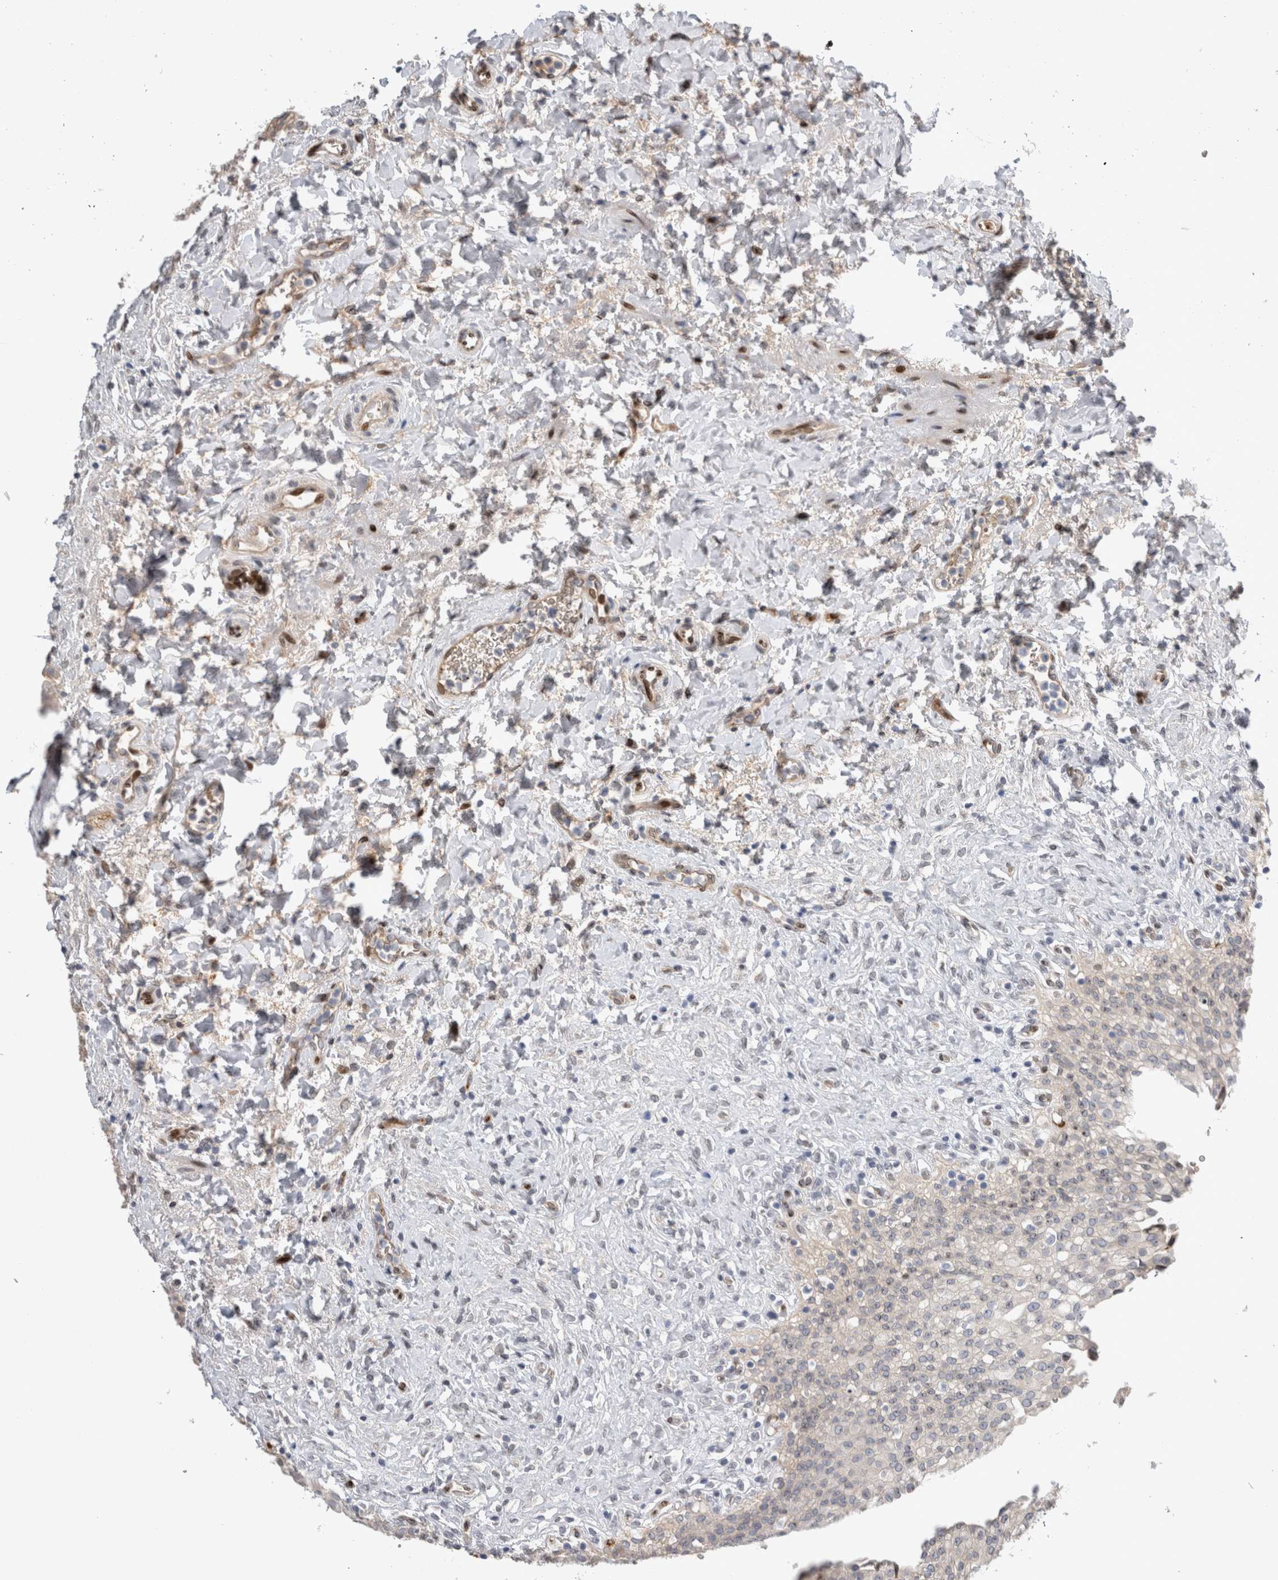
{"staining": {"intensity": "weak", "quantity": "<25%", "location": "nuclear"}, "tissue": "urinary bladder", "cell_type": "Urothelial cells", "image_type": "normal", "snomed": [{"axis": "morphology", "description": "Urothelial carcinoma, High grade"}, {"axis": "topography", "description": "Urinary bladder"}], "caption": "This is an immunohistochemistry (IHC) histopathology image of normal urinary bladder. There is no staining in urothelial cells.", "gene": "DMTN", "patient": {"sex": "male", "age": 46}}